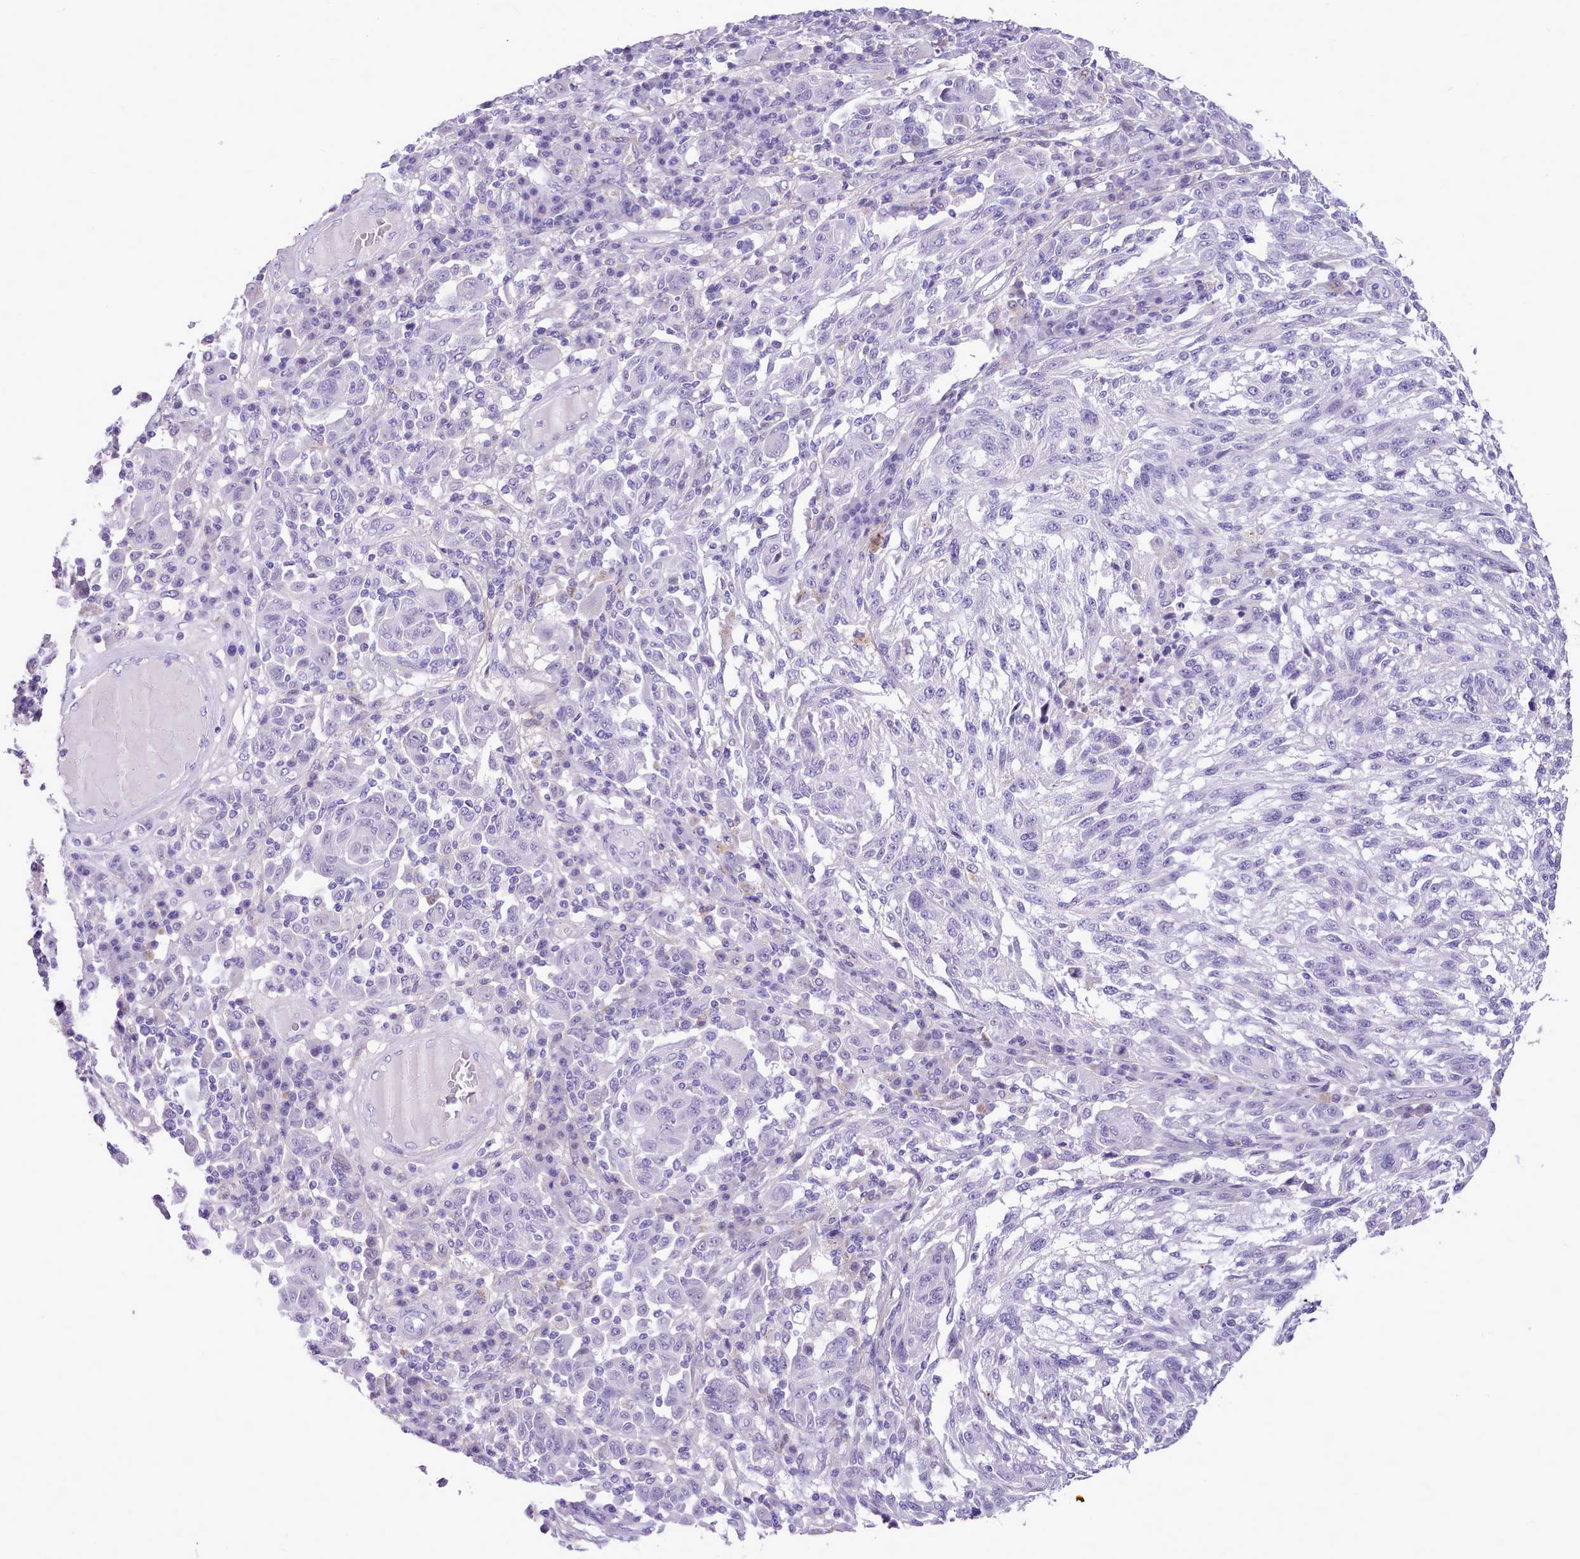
{"staining": {"intensity": "negative", "quantity": "none", "location": "none"}, "tissue": "melanoma", "cell_type": "Tumor cells", "image_type": "cancer", "snomed": [{"axis": "morphology", "description": "Malignant melanoma, NOS"}, {"axis": "topography", "description": "Skin"}], "caption": "There is no significant expression in tumor cells of melanoma. (IHC, brightfield microscopy, high magnification).", "gene": "LRRC37A", "patient": {"sex": "male", "age": 53}}